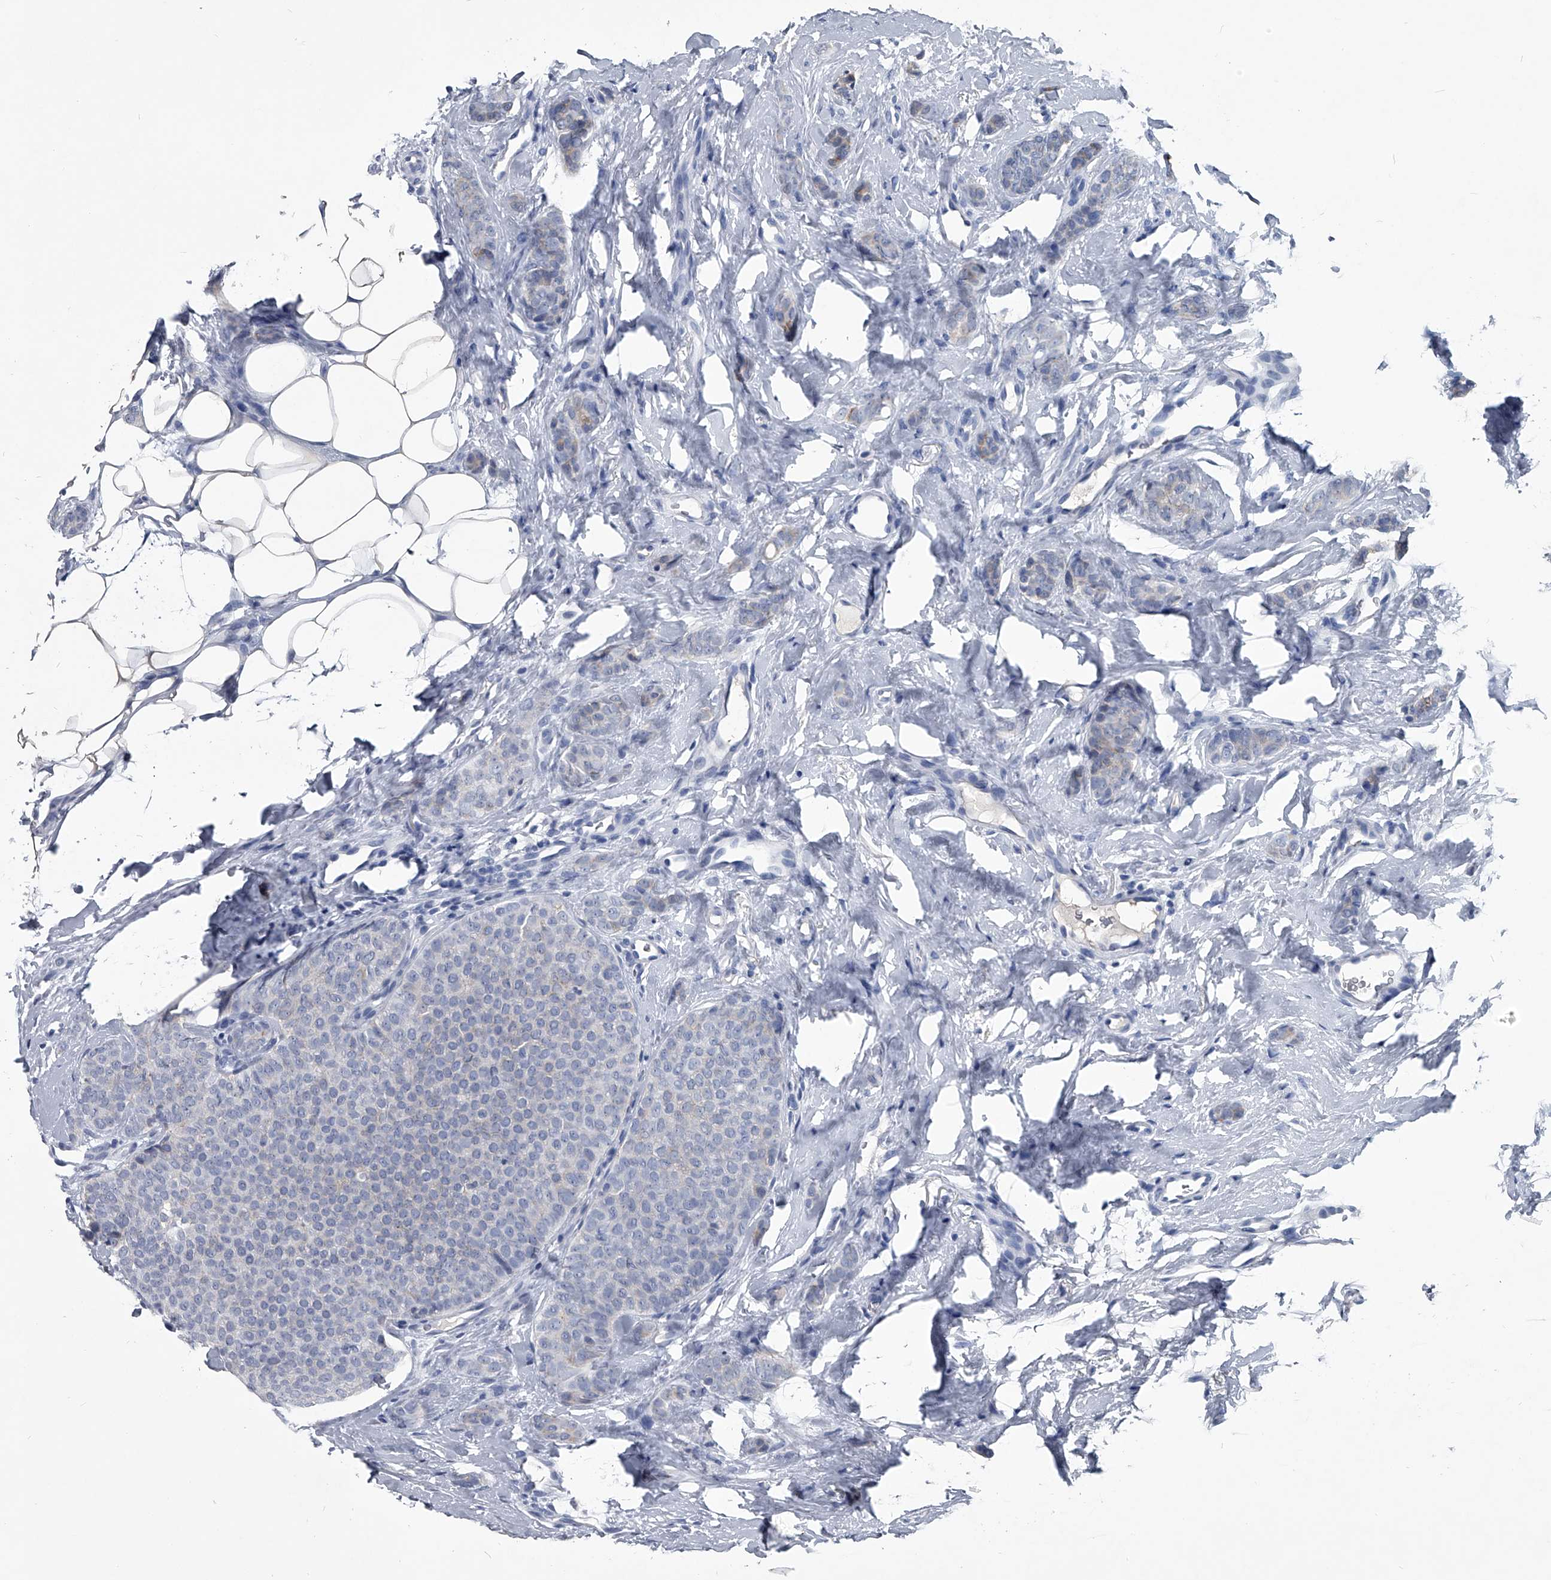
{"staining": {"intensity": "negative", "quantity": "none", "location": "none"}, "tissue": "breast cancer", "cell_type": "Tumor cells", "image_type": "cancer", "snomed": [{"axis": "morphology", "description": "Lobular carcinoma"}, {"axis": "topography", "description": "Skin"}, {"axis": "topography", "description": "Breast"}], "caption": "Tumor cells show no significant staining in breast lobular carcinoma.", "gene": "BCAS1", "patient": {"sex": "female", "age": 46}}